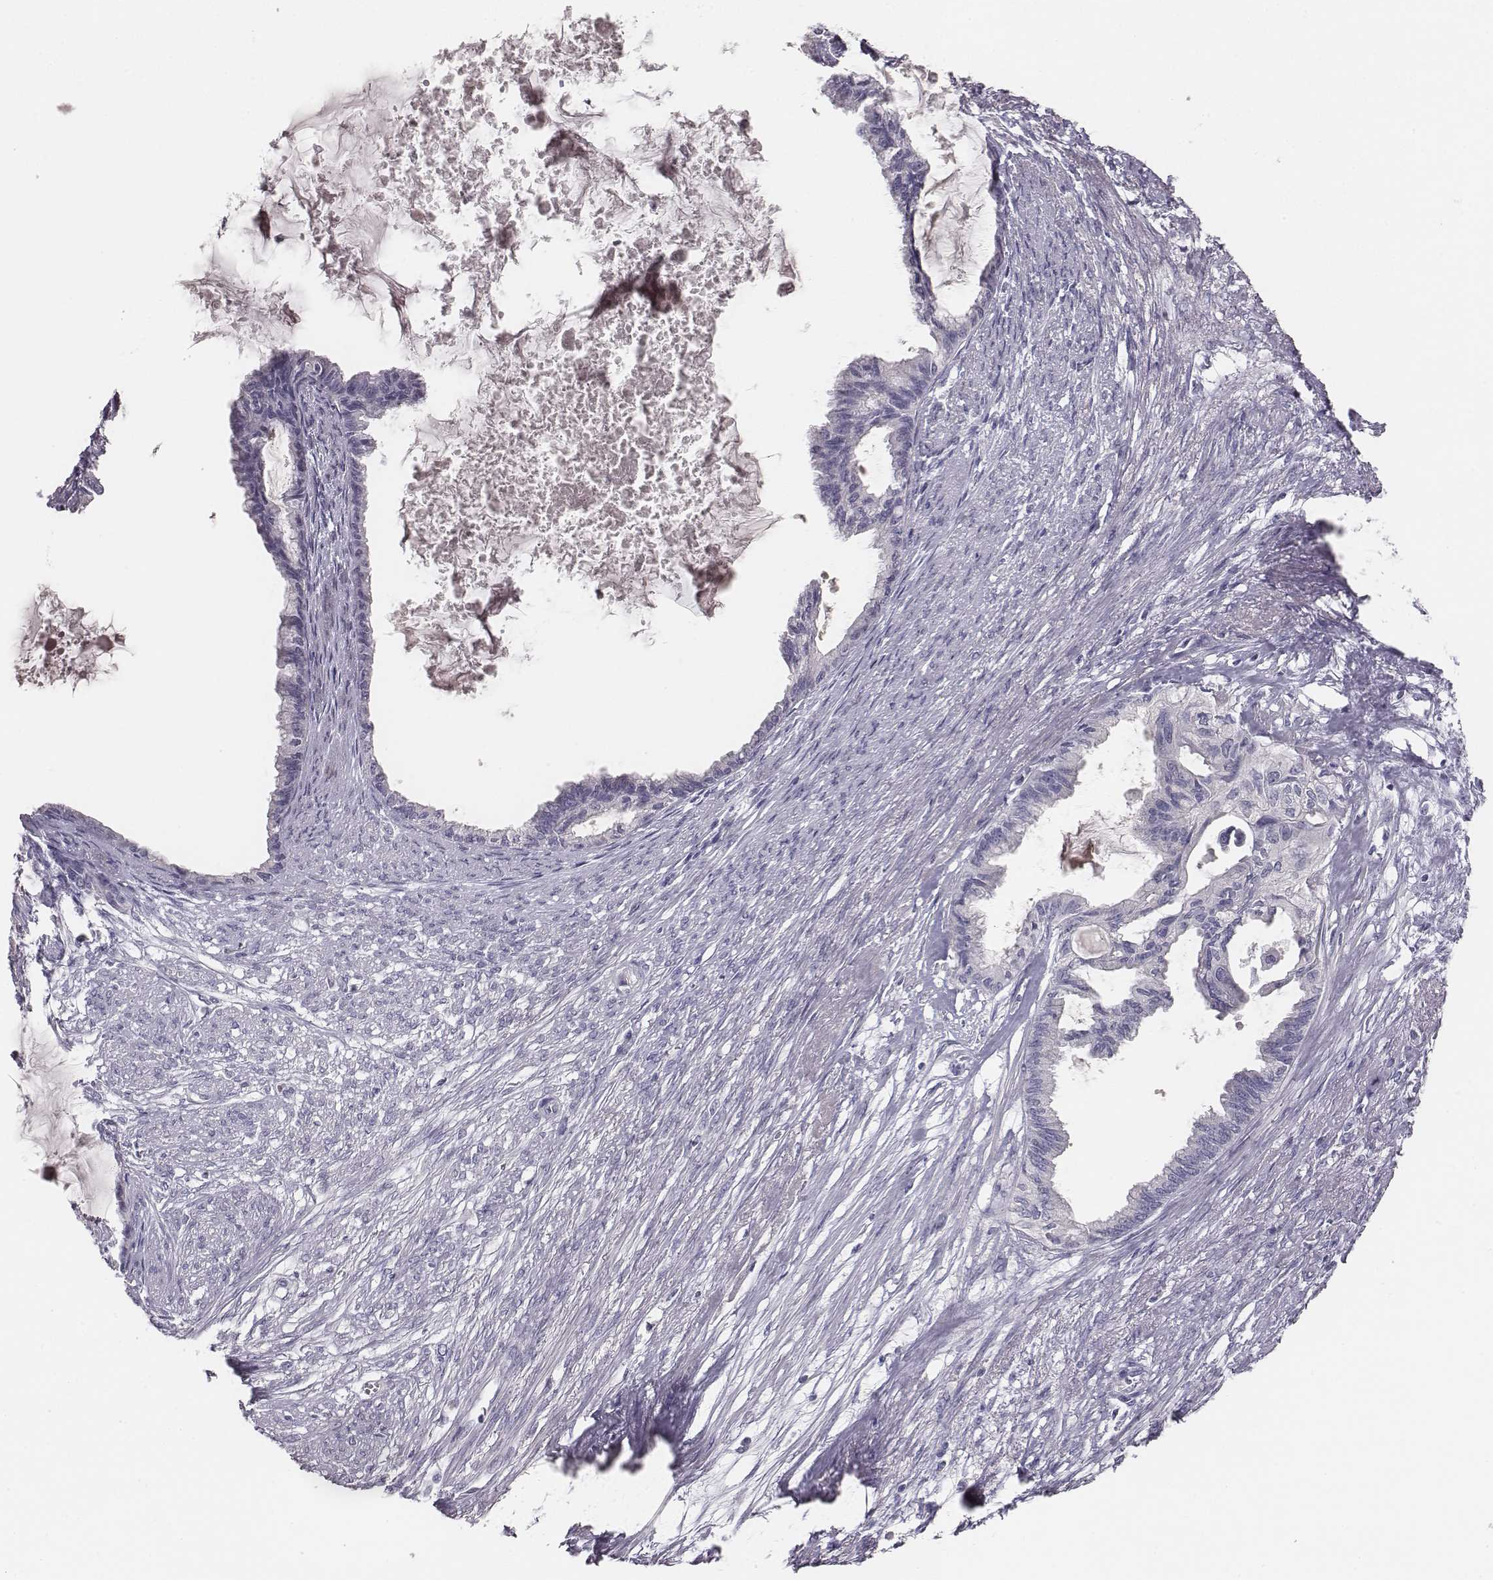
{"staining": {"intensity": "negative", "quantity": "none", "location": "none"}, "tissue": "endometrial cancer", "cell_type": "Tumor cells", "image_type": "cancer", "snomed": [{"axis": "morphology", "description": "Adenocarcinoma, NOS"}, {"axis": "topography", "description": "Endometrium"}], "caption": "Tumor cells show no significant protein expression in endometrial cancer (adenocarcinoma).", "gene": "MYH6", "patient": {"sex": "female", "age": 86}}